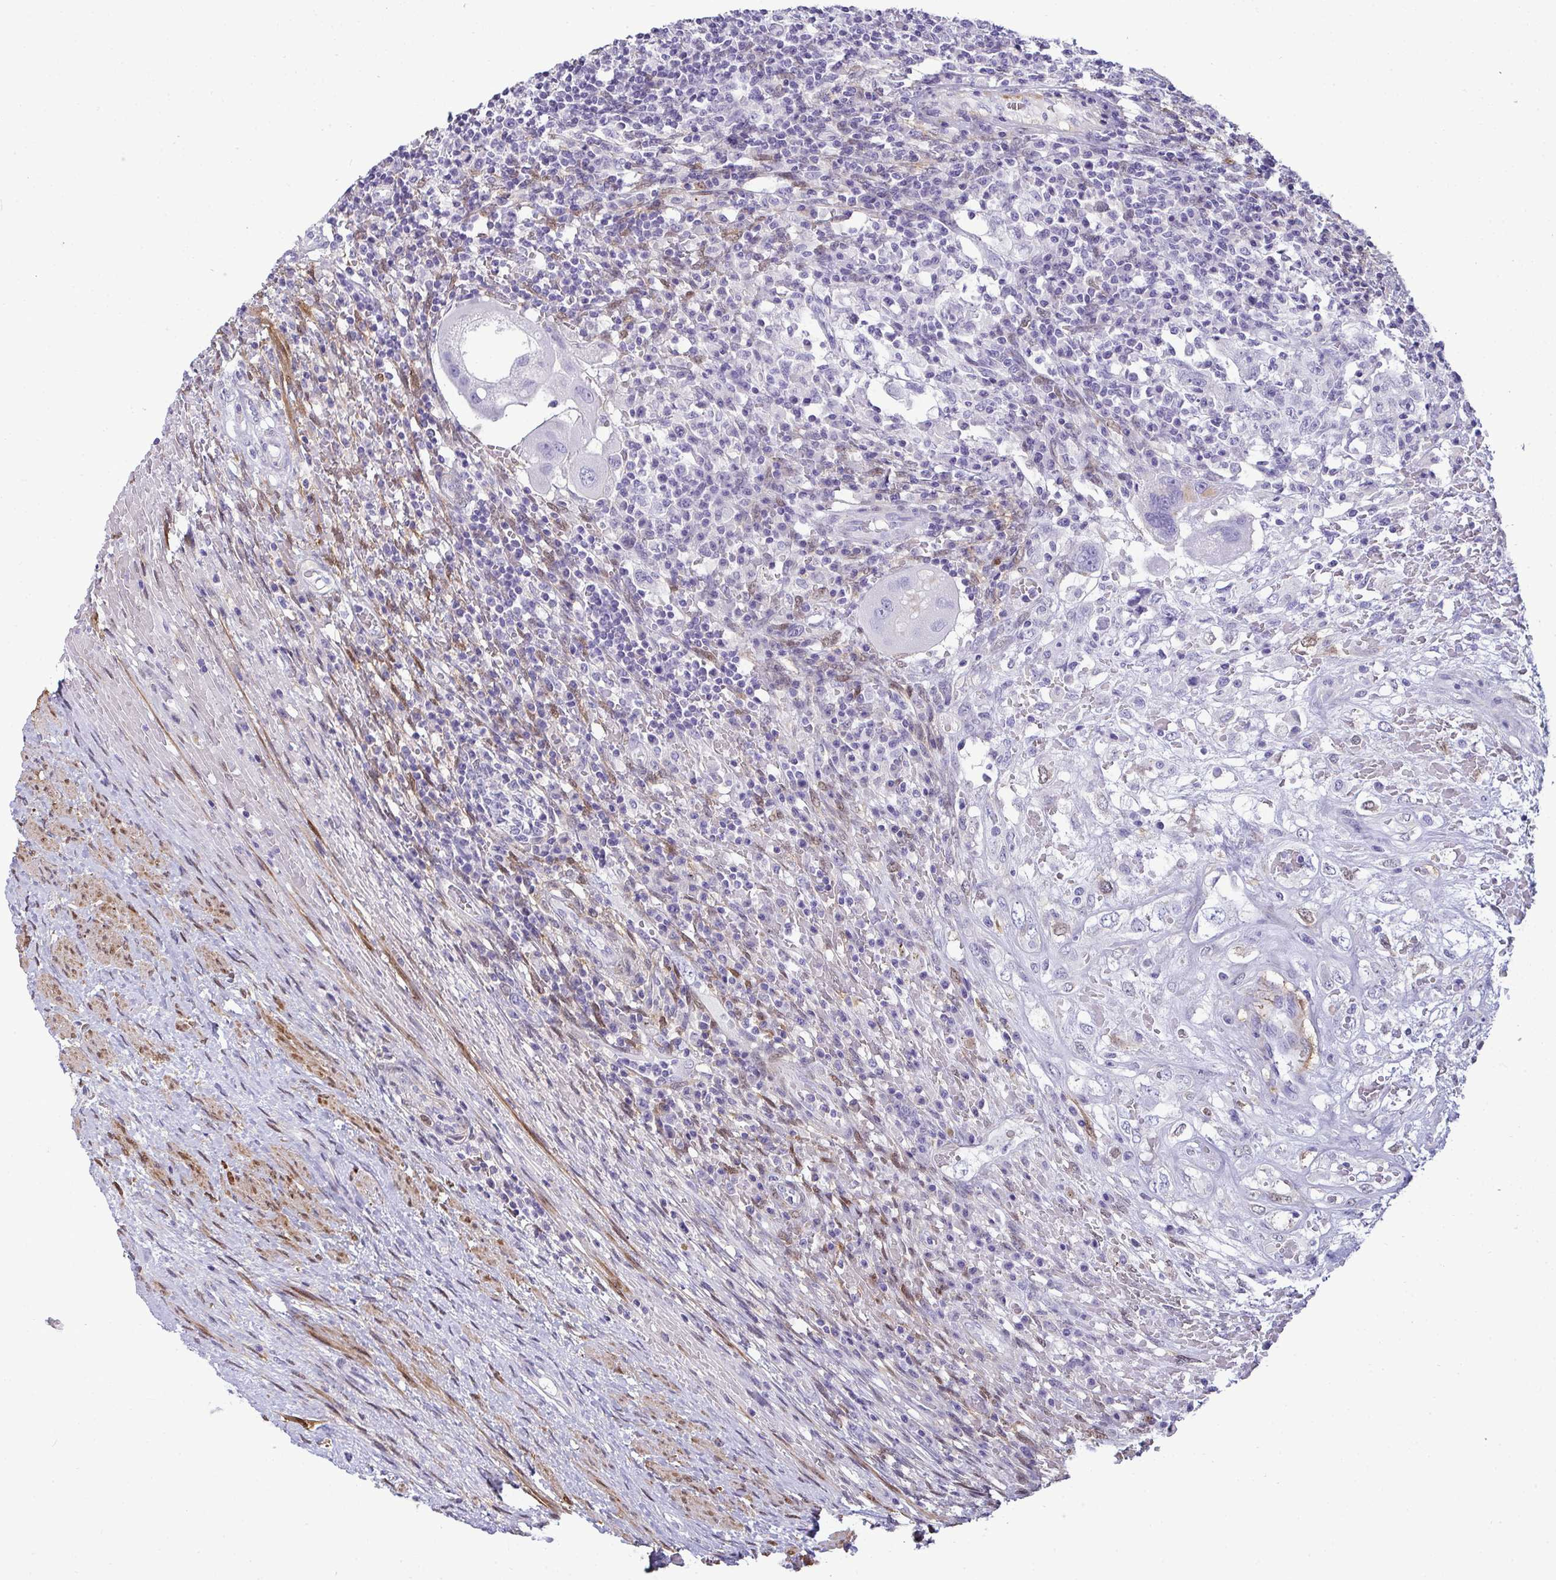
{"staining": {"intensity": "negative", "quantity": "none", "location": "none"}, "tissue": "testis cancer", "cell_type": "Tumor cells", "image_type": "cancer", "snomed": [{"axis": "morphology", "description": "Carcinoma, Embryonal, NOS"}, {"axis": "topography", "description": "Testis"}], "caption": "A micrograph of testis cancer stained for a protein demonstrates no brown staining in tumor cells.", "gene": "HSPB6", "patient": {"sex": "male", "age": 26}}